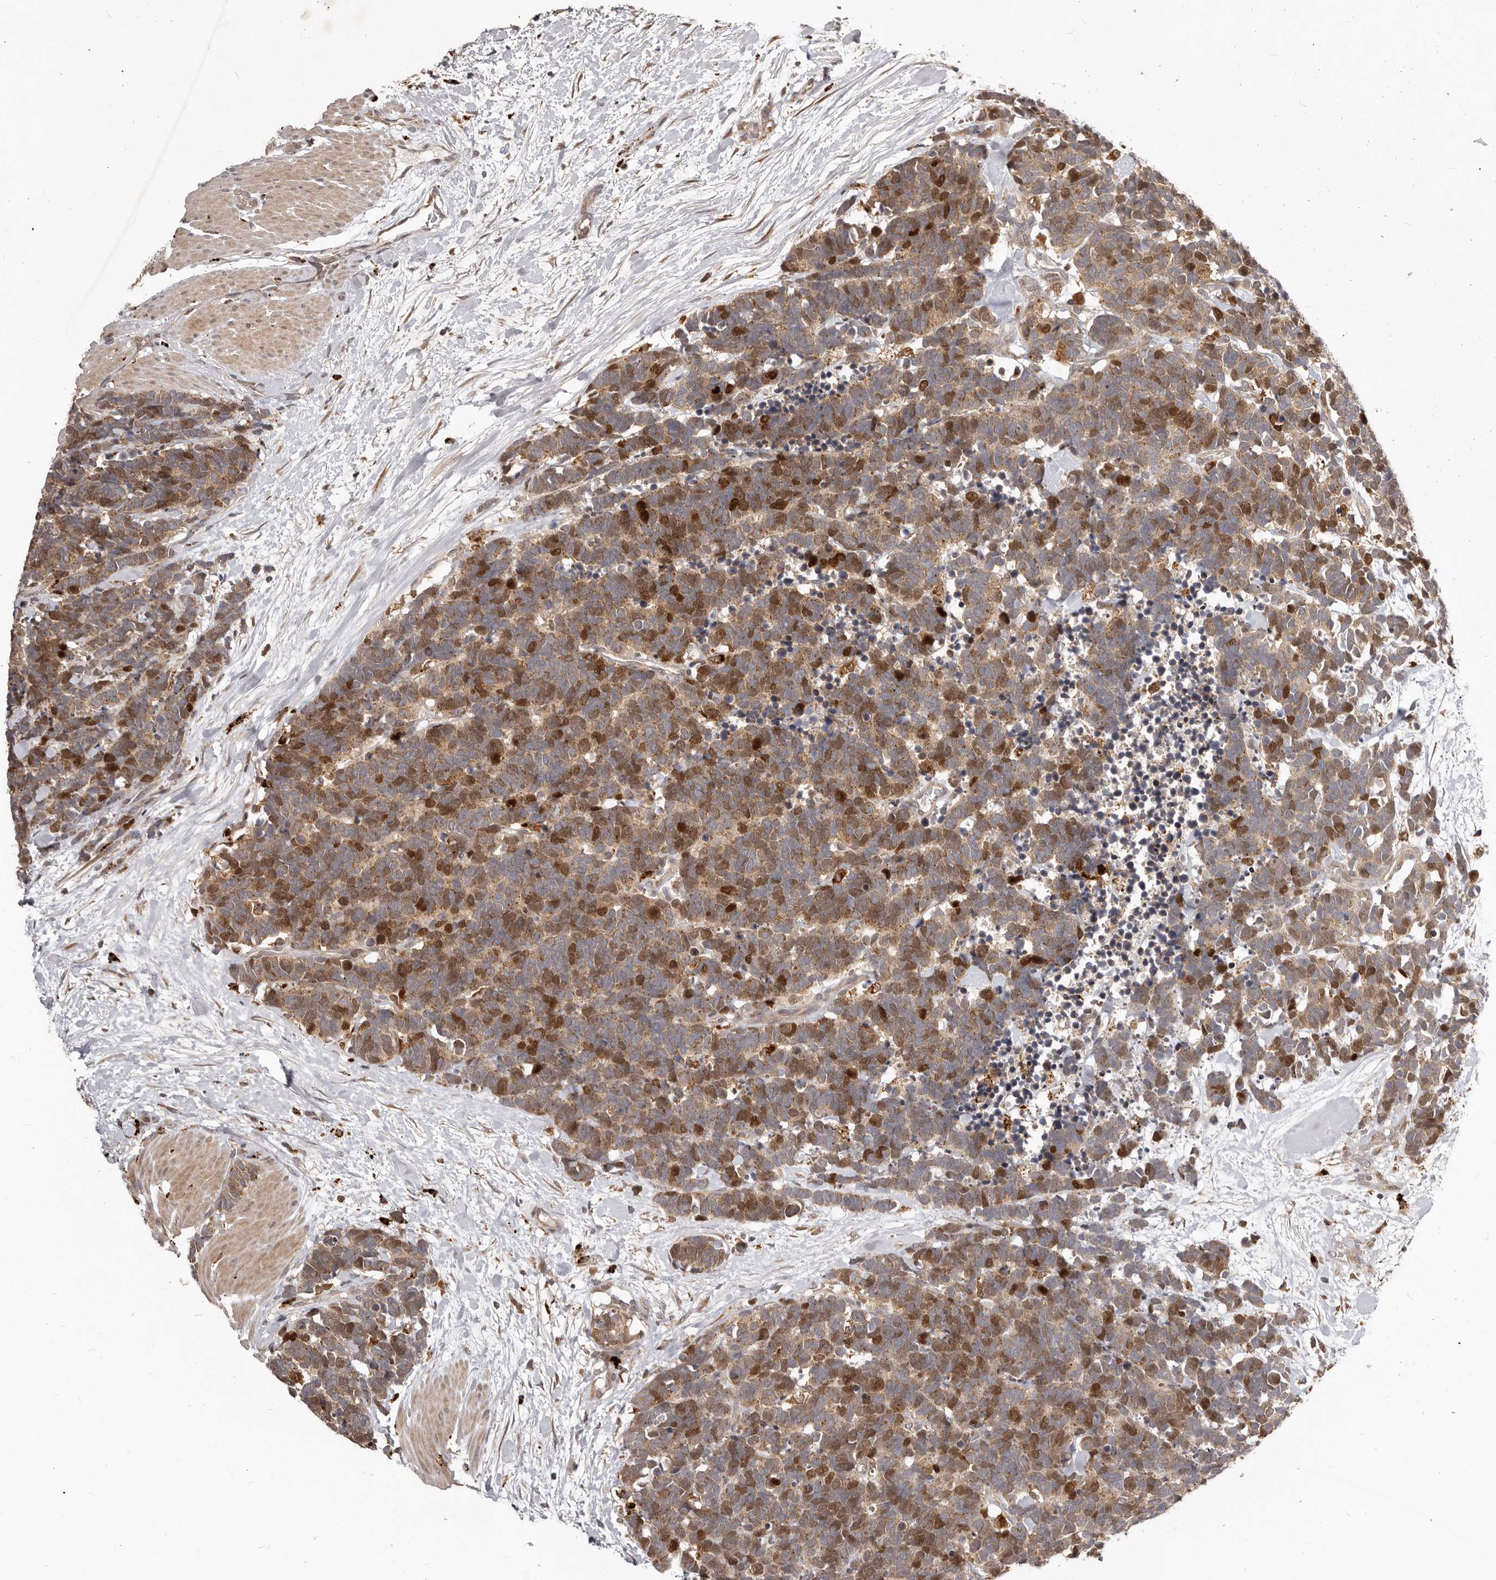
{"staining": {"intensity": "moderate", "quantity": ">75%", "location": "cytoplasmic/membranous,nuclear"}, "tissue": "carcinoid", "cell_type": "Tumor cells", "image_type": "cancer", "snomed": [{"axis": "morphology", "description": "Carcinoma, NOS"}, {"axis": "morphology", "description": "Carcinoid, malignant, NOS"}, {"axis": "topography", "description": "Urinary bladder"}], "caption": "A medium amount of moderate cytoplasmic/membranous and nuclear staining is present in approximately >75% of tumor cells in carcinoma tissue. (Stains: DAB in brown, nuclei in blue, Microscopy: brightfield microscopy at high magnification).", "gene": "RNF187", "patient": {"sex": "male", "age": 57}}